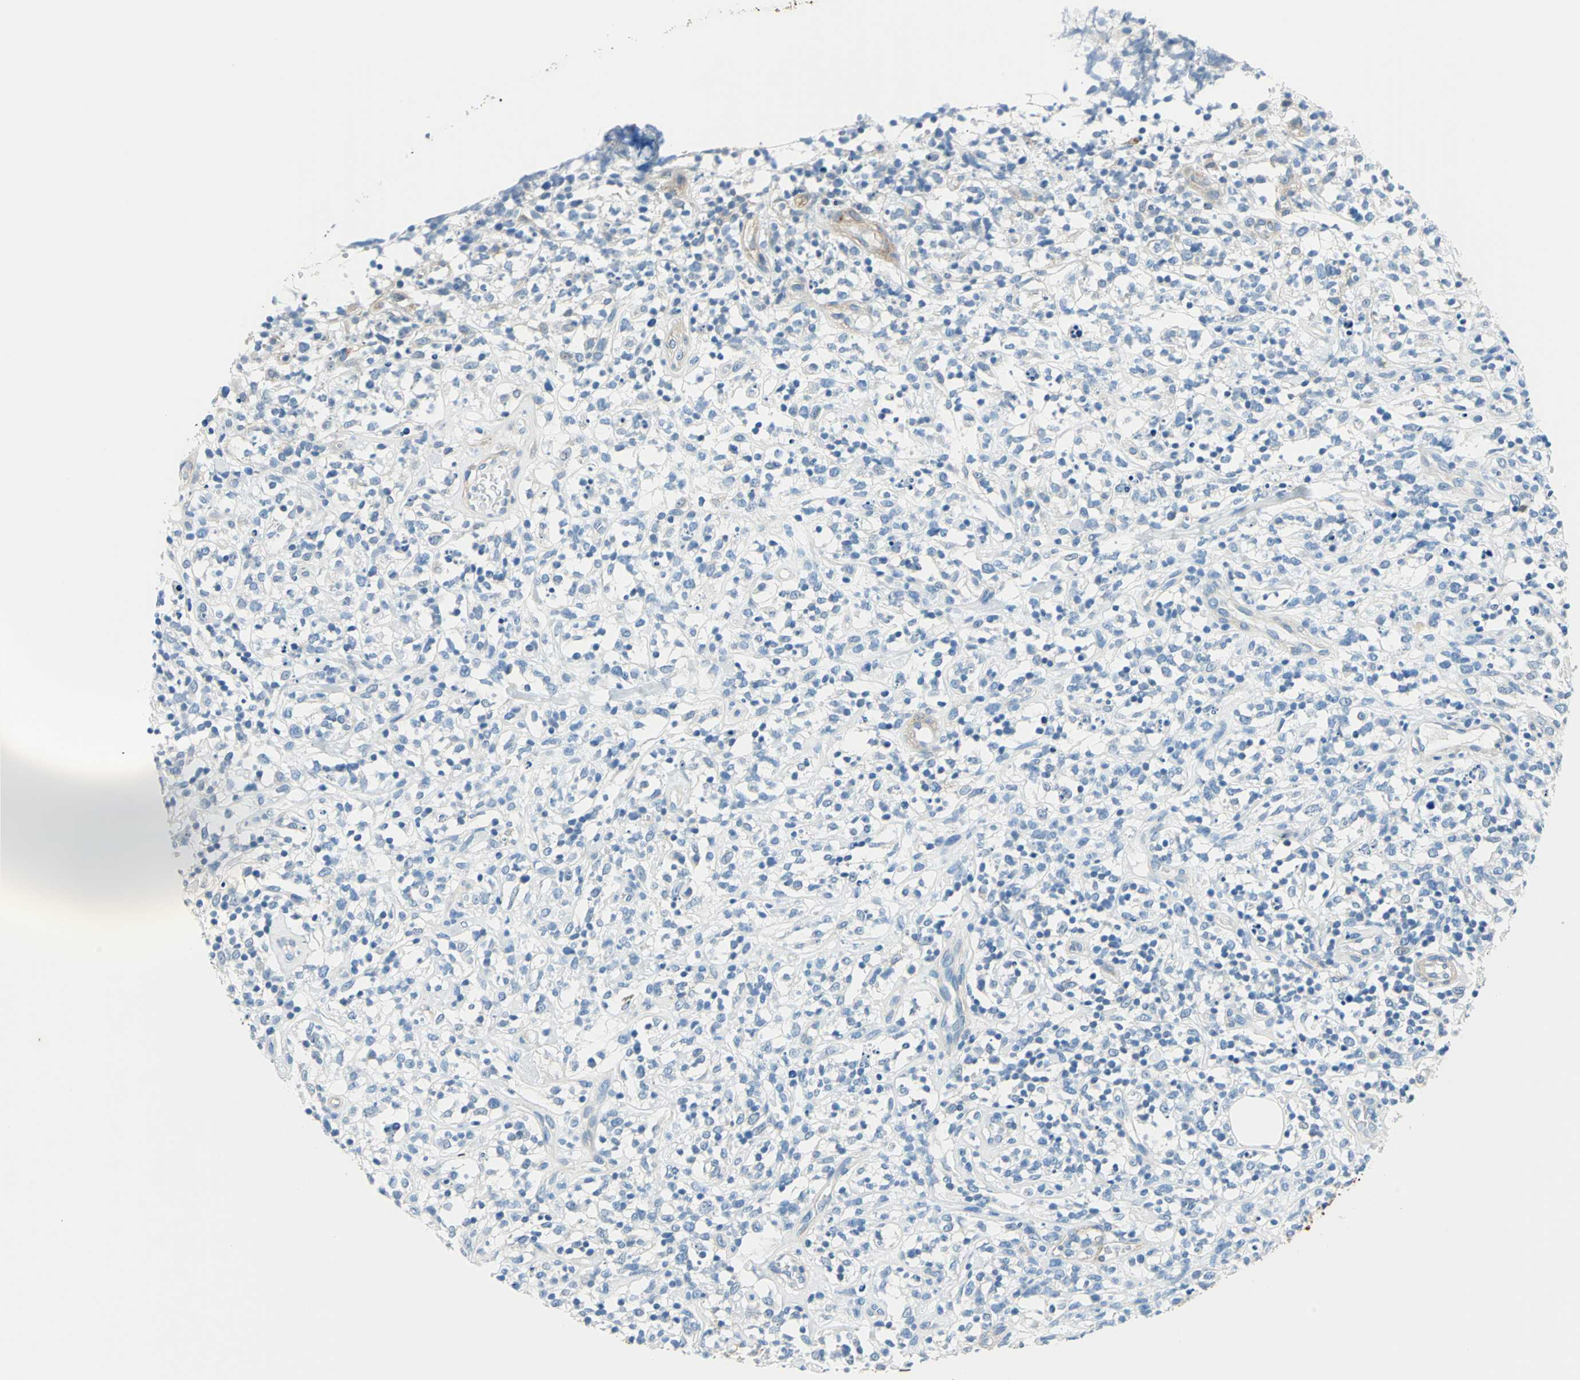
{"staining": {"intensity": "negative", "quantity": "none", "location": "none"}, "tissue": "lymphoma", "cell_type": "Tumor cells", "image_type": "cancer", "snomed": [{"axis": "morphology", "description": "Malignant lymphoma, non-Hodgkin's type, High grade"}, {"axis": "topography", "description": "Lymph node"}], "caption": "Tumor cells show no significant expression in malignant lymphoma, non-Hodgkin's type (high-grade).", "gene": "AKAP12", "patient": {"sex": "female", "age": 73}}